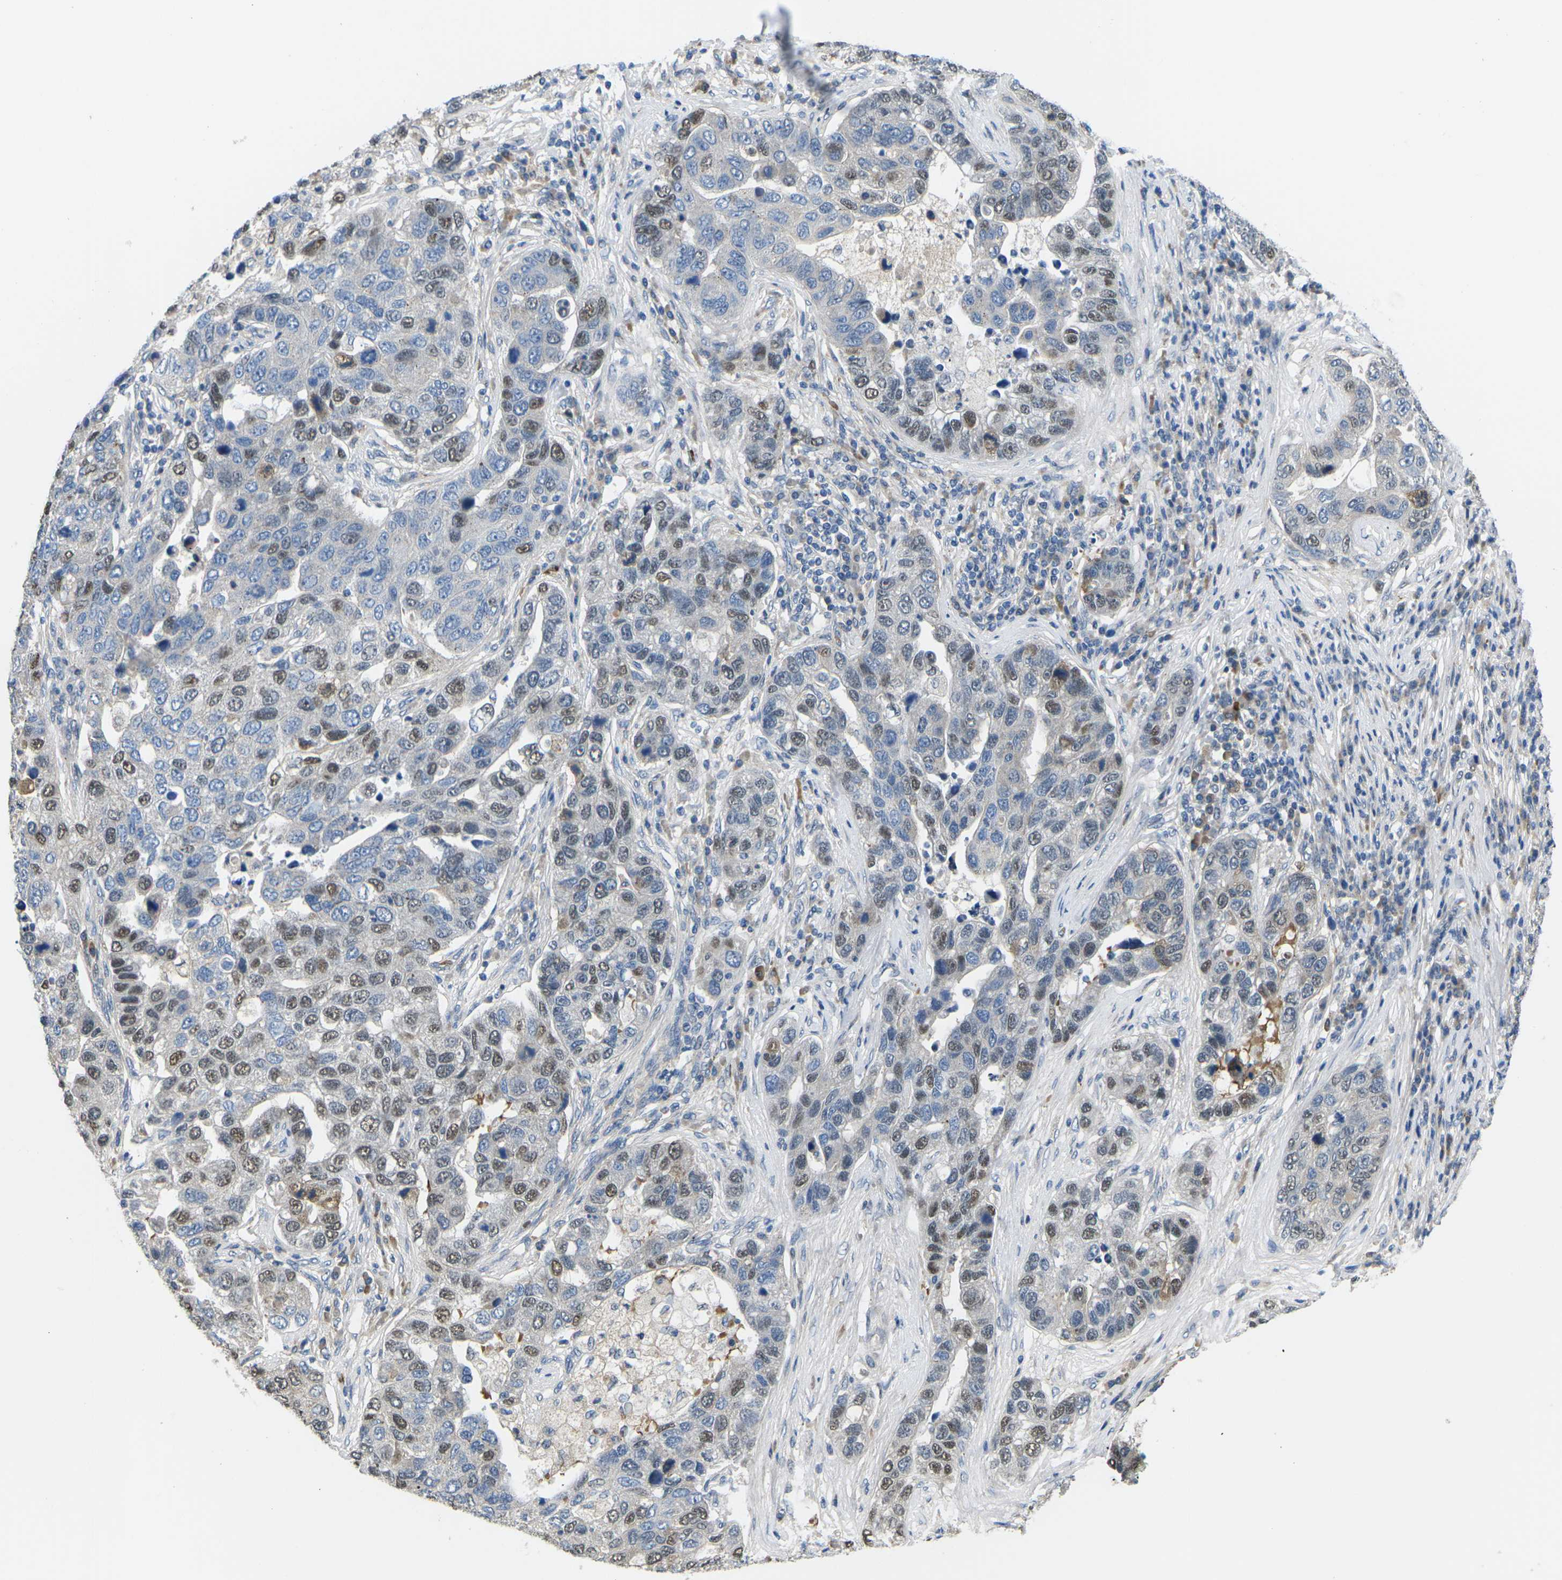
{"staining": {"intensity": "weak", "quantity": "25%-75%", "location": "cytoplasmic/membranous,nuclear"}, "tissue": "pancreatic cancer", "cell_type": "Tumor cells", "image_type": "cancer", "snomed": [{"axis": "morphology", "description": "Adenocarcinoma, NOS"}, {"axis": "topography", "description": "Pancreas"}], "caption": "Immunohistochemistry (IHC) staining of pancreatic cancer, which displays low levels of weak cytoplasmic/membranous and nuclear positivity in about 25%-75% of tumor cells indicating weak cytoplasmic/membranous and nuclear protein expression. The staining was performed using DAB (3,3'-diaminobenzidine) (brown) for protein detection and nuclei were counterstained in hematoxylin (blue).", "gene": "ERBB4", "patient": {"sex": "female", "age": 61}}